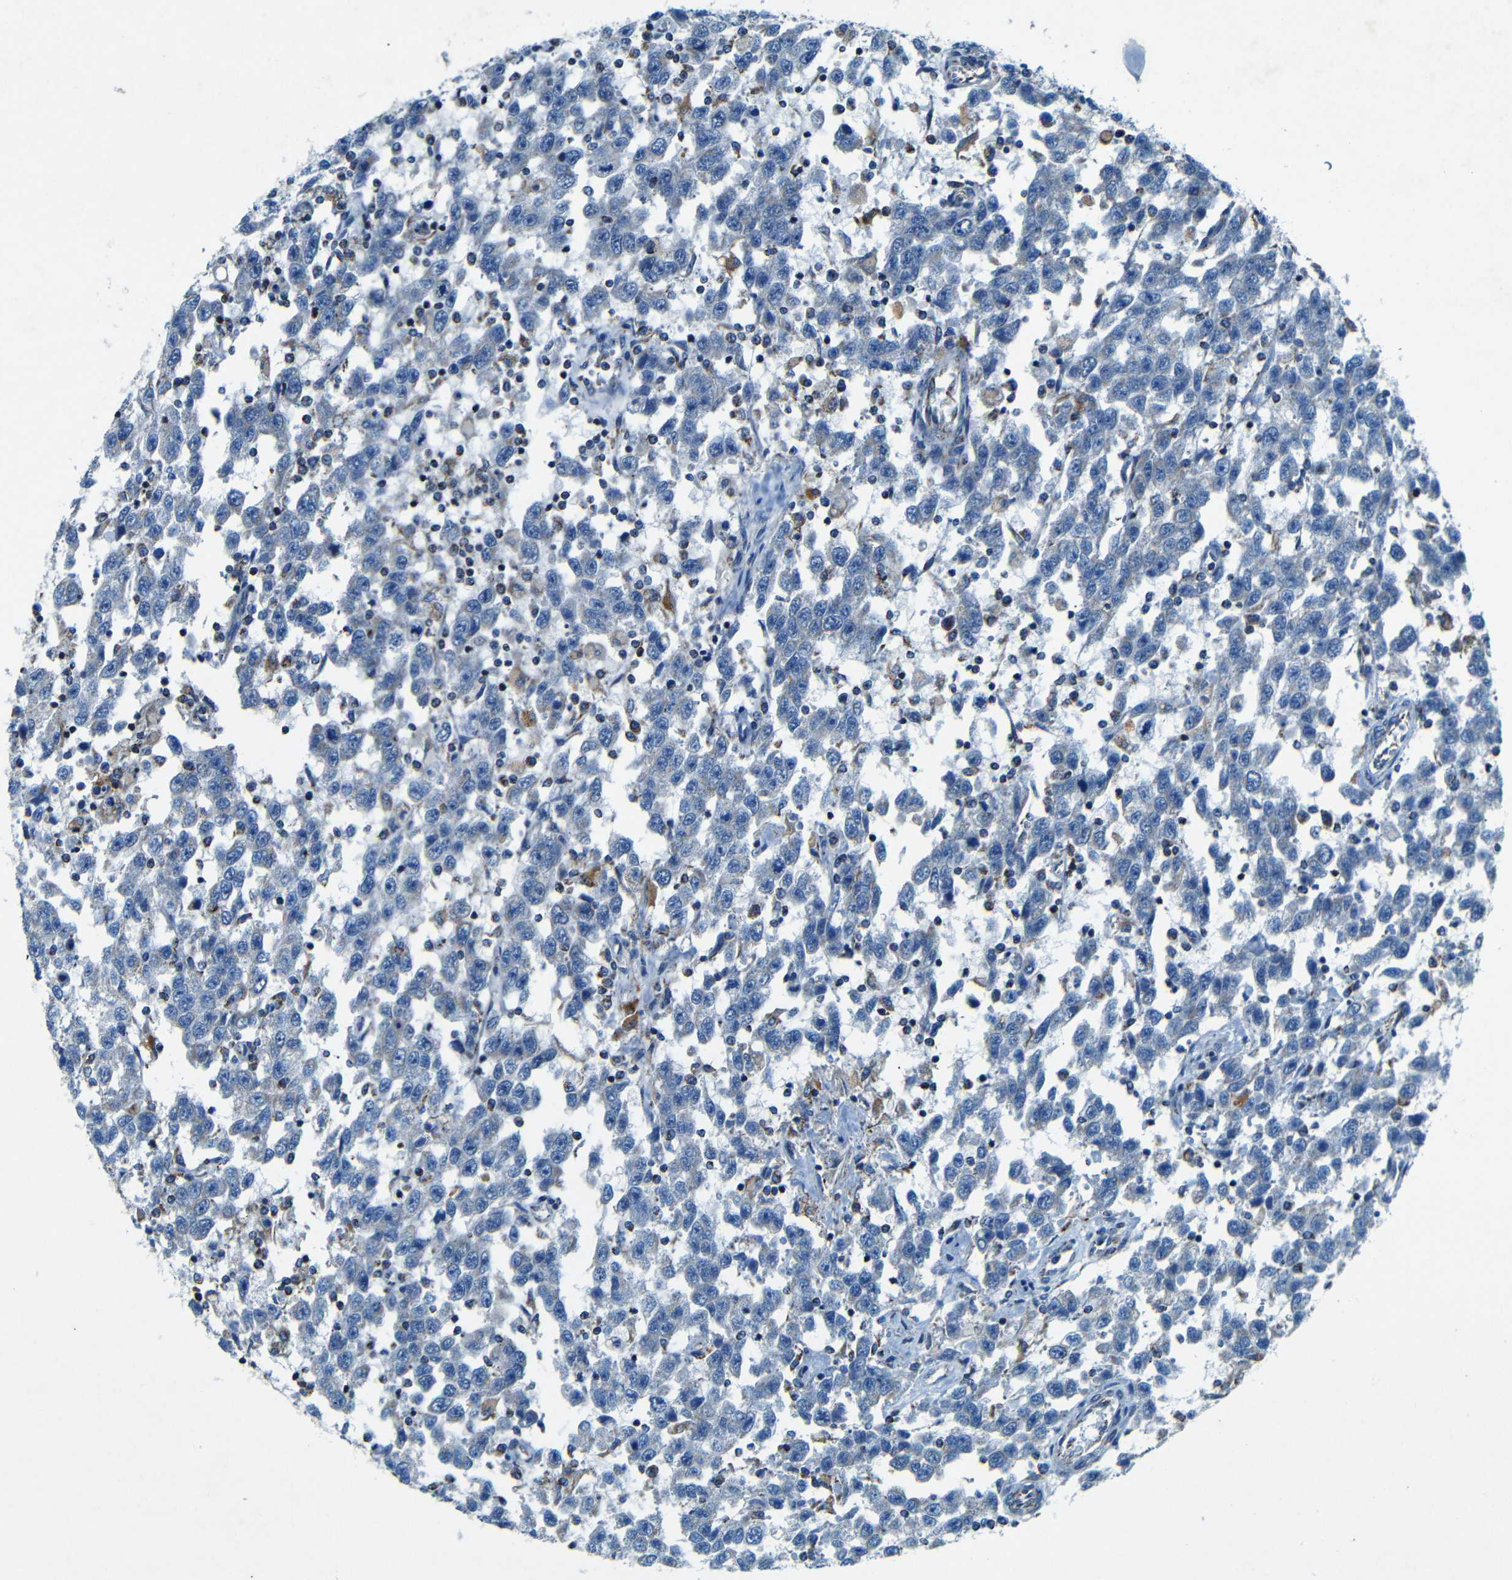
{"staining": {"intensity": "negative", "quantity": "none", "location": "none"}, "tissue": "testis cancer", "cell_type": "Tumor cells", "image_type": "cancer", "snomed": [{"axis": "morphology", "description": "Seminoma, NOS"}, {"axis": "topography", "description": "Testis"}], "caption": "An image of human testis cancer (seminoma) is negative for staining in tumor cells. The staining is performed using DAB brown chromogen with nuclei counter-stained in using hematoxylin.", "gene": "WSCD2", "patient": {"sex": "male", "age": 41}}